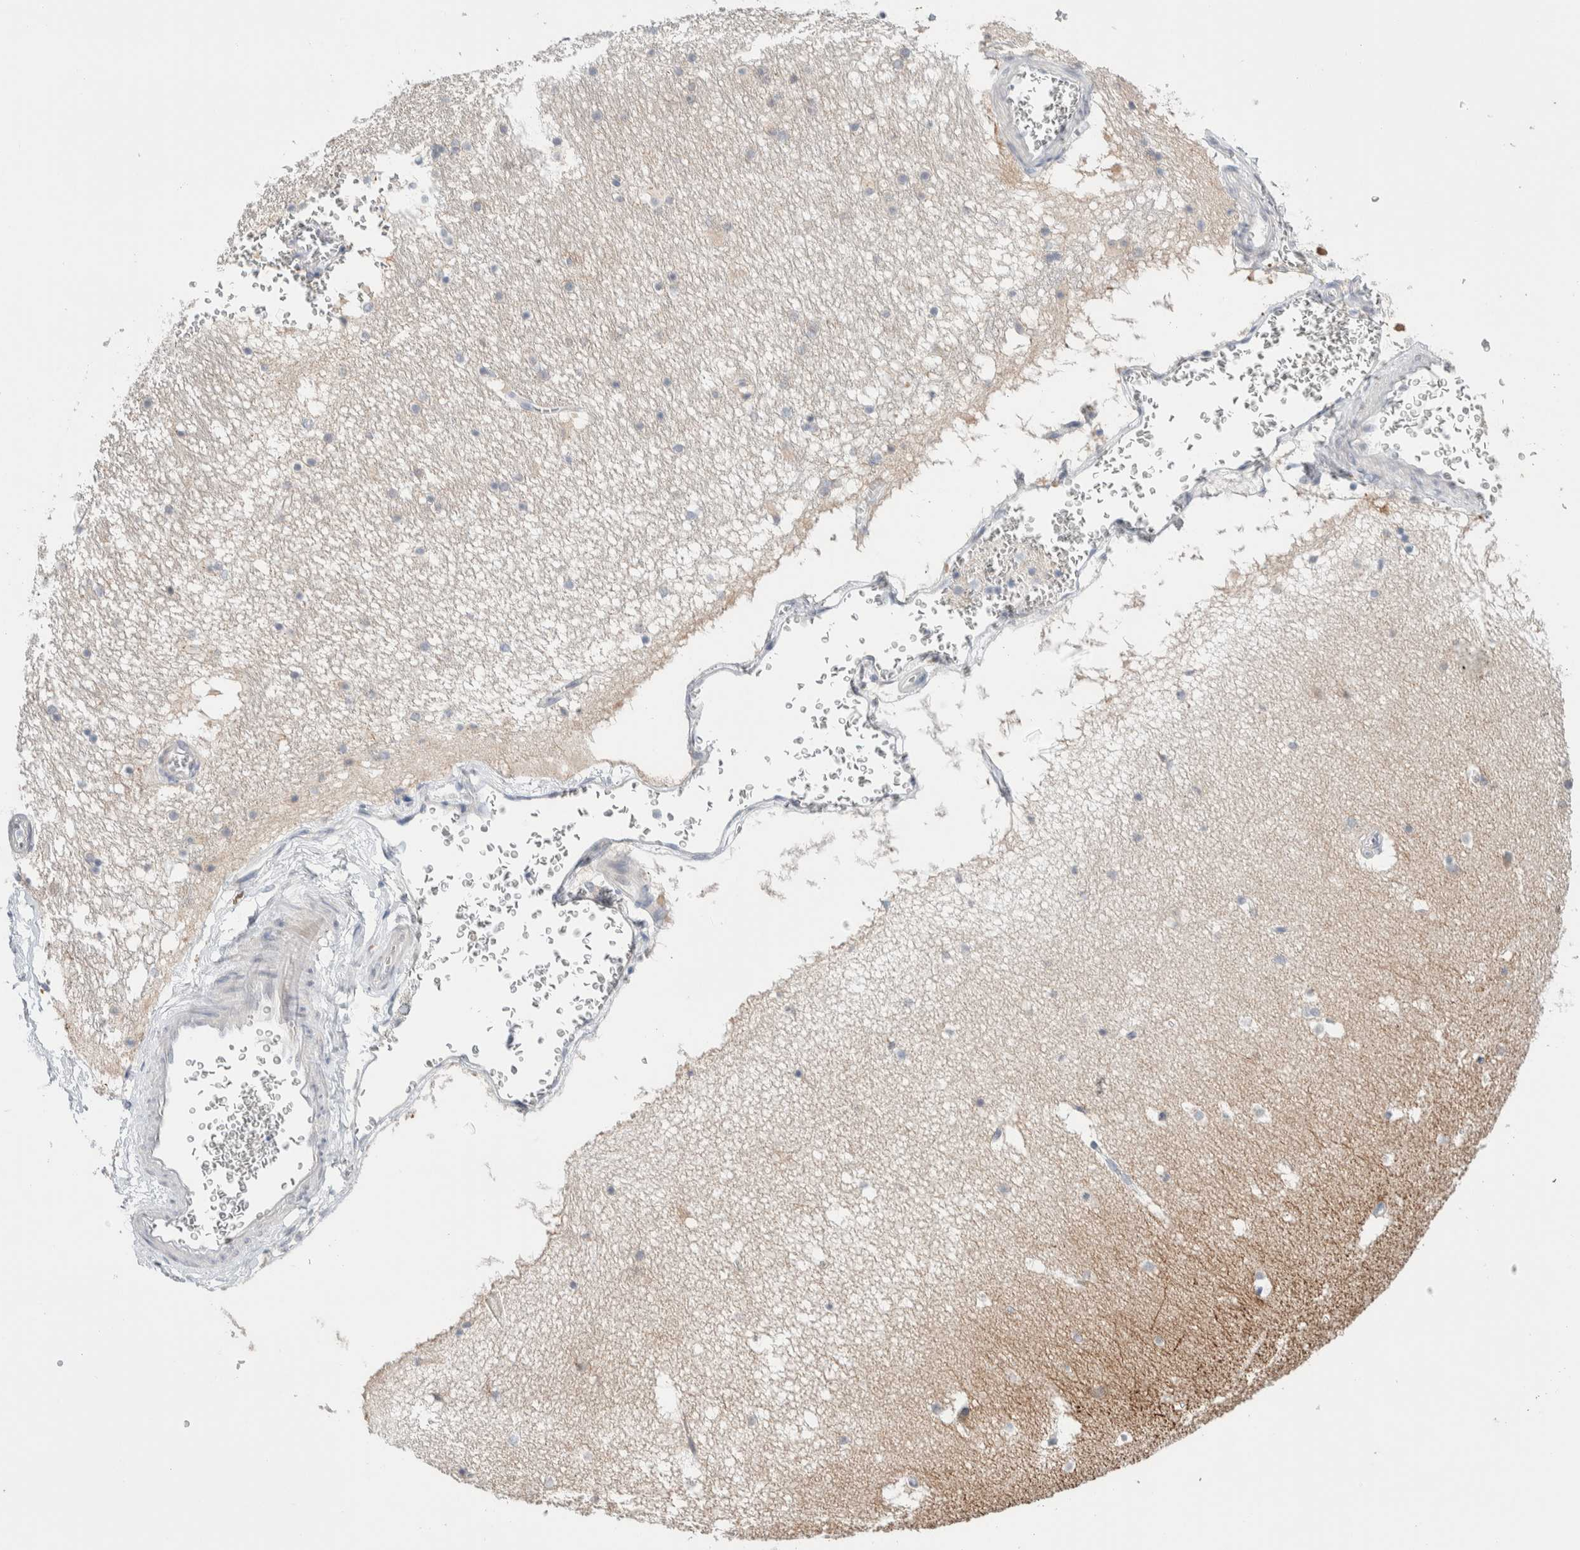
{"staining": {"intensity": "moderate", "quantity": "<25%", "location": "cytoplasmic/membranous"}, "tissue": "hippocampus", "cell_type": "Glial cells", "image_type": "normal", "snomed": [{"axis": "morphology", "description": "Normal tissue, NOS"}, {"axis": "topography", "description": "Hippocampus"}], "caption": "Immunohistochemistry of unremarkable human hippocampus displays low levels of moderate cytoplasmic/membranous staining in about <25% of glial cells. (DAB (3,3'-diaminobenzidine) = brown stain, brightfield microscopy at high magnification).", "gene": "DNAJB6", "patient": {"sex": "male", "age": 45}}